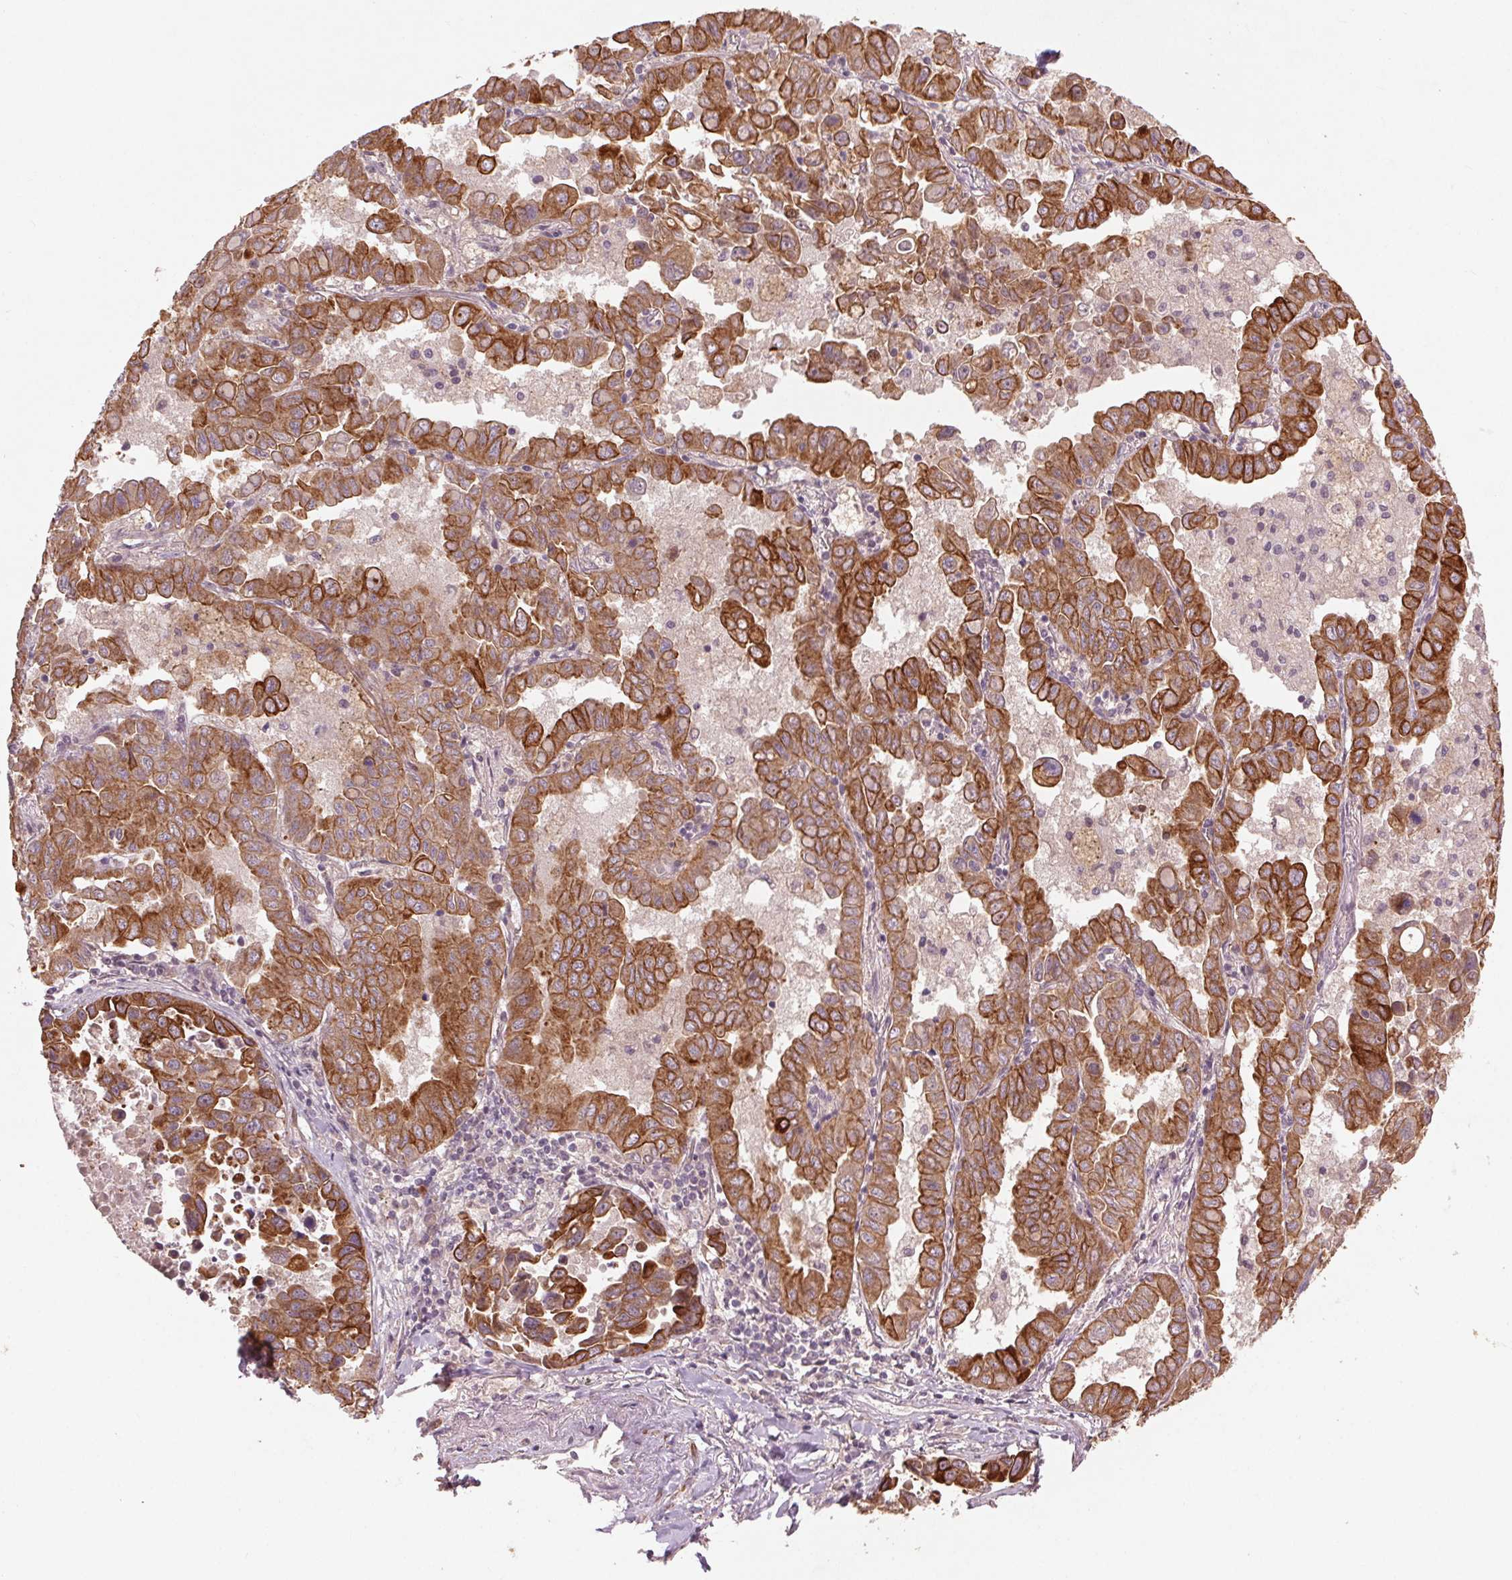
{"staining": {"intensity": "moderate", "quantity": ">75%", "location": "cytoplasmic/membranous"}, "tissue": "lung cancer", "cell_type": "Tumor cells", "image_type": "cancer", "snomed": [{"axis": "morphology", "description": "Adenocarcinoma, NOS"}, {"axis": "topography", "description": "Lung"}], "caption": "Immunohistochemistry (IHC) photomicrograph of adenocarcinoma (lung) stained for a protein (brown), which reveals medium levels of moderate cytoplasmic/membranous positivity in approximately >75% of tumor cells.", "gene": "SMLR1", "patient": {"sex": "male", "age": 64}}